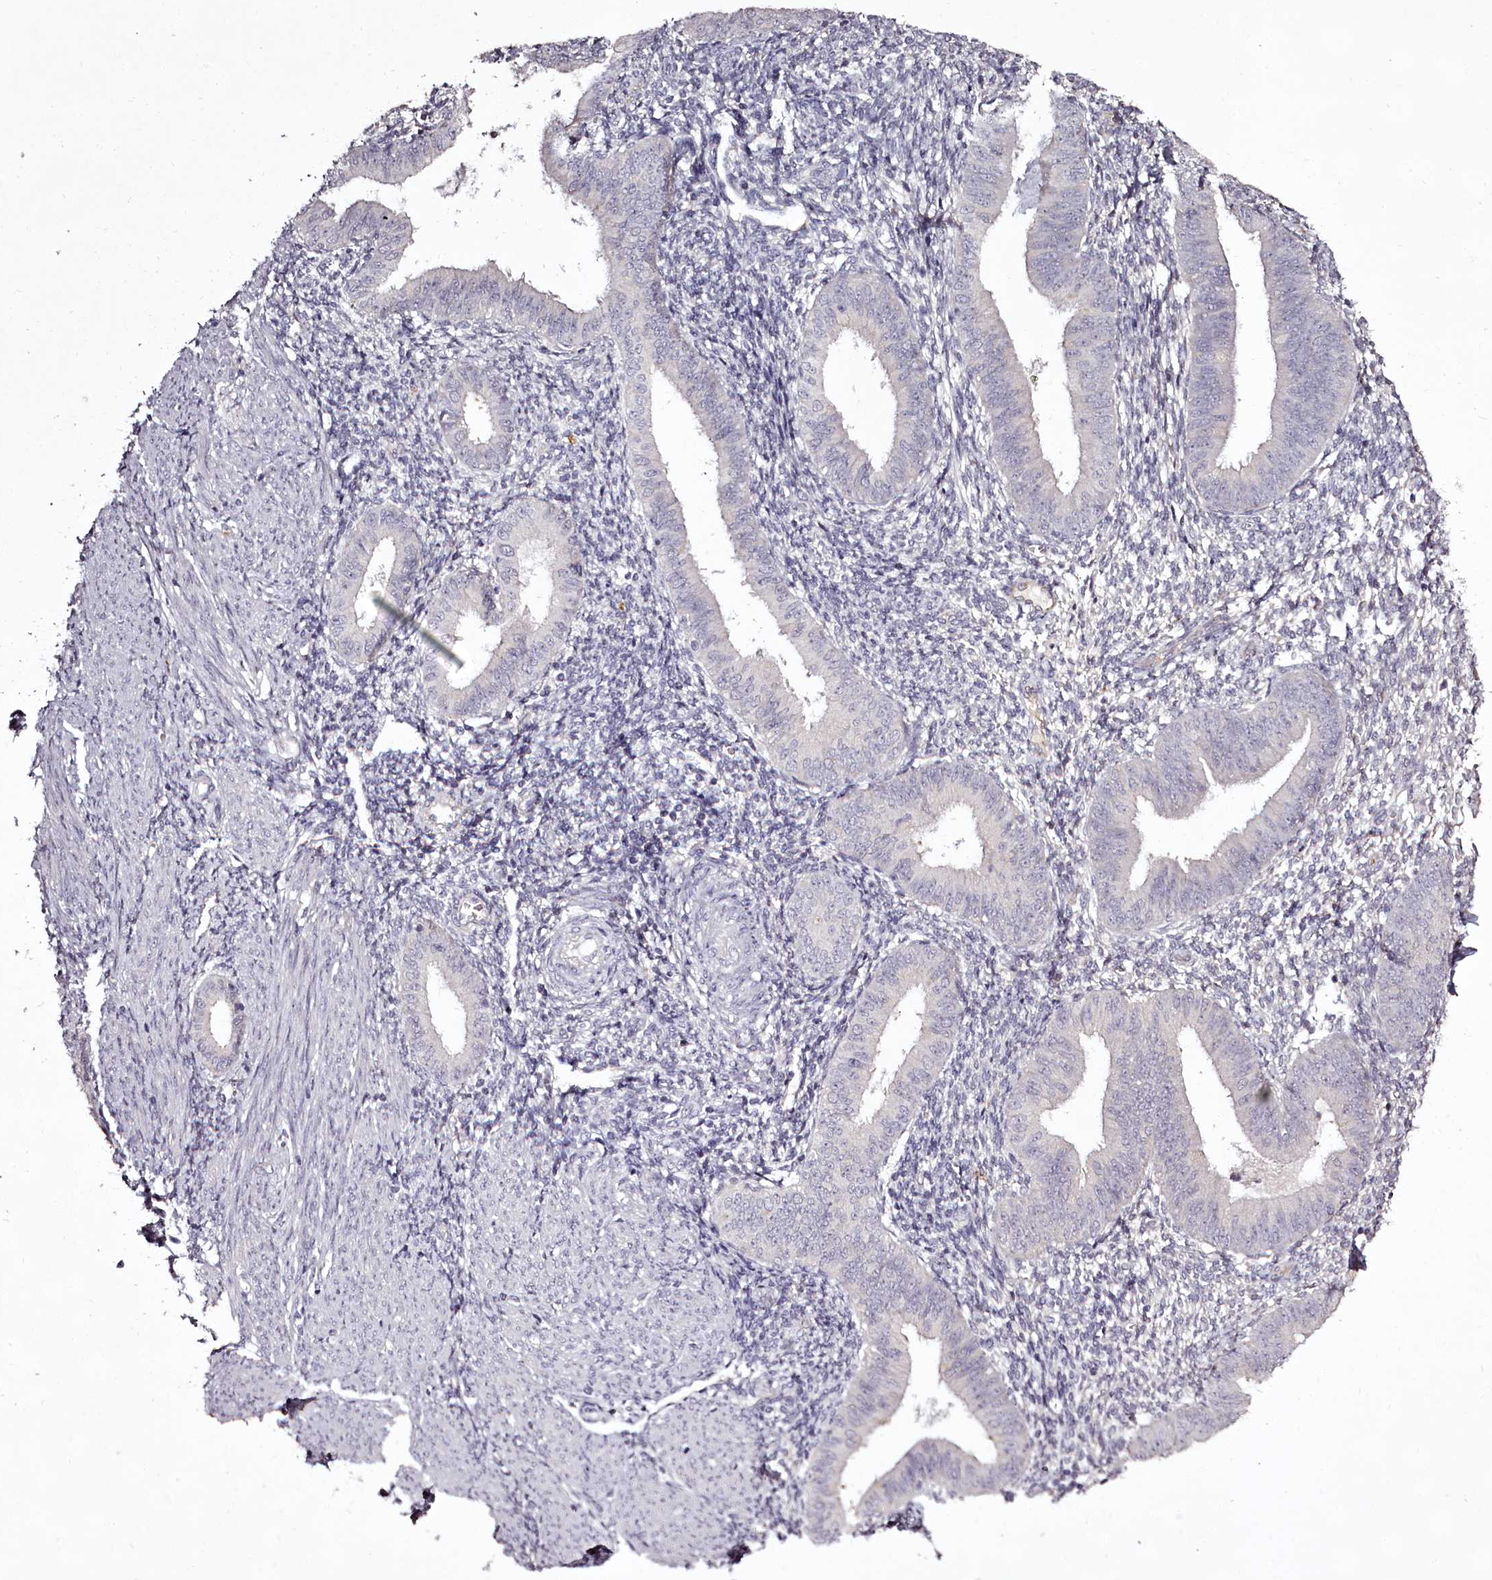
{"staining": {"intensity": "negative", "quantity": "none", "location": "none"}, "tissue": "endometrium", "cell_type": "Cells in endometrial stroma", "image_type": "normal", "snomed": [{"axis": "morphology", "description": "Normal tissue, NOS"}, {"axis": "topography", "description": "Uterus"}, {"axis": "topography", "description": "Endometrium"}], "caption": "Micrograph shows no protein expression in cells in endometrial stroma of normal endometrium.", "gene": "RBMXL2", "patient": {"sex": "female", "age": 48}}